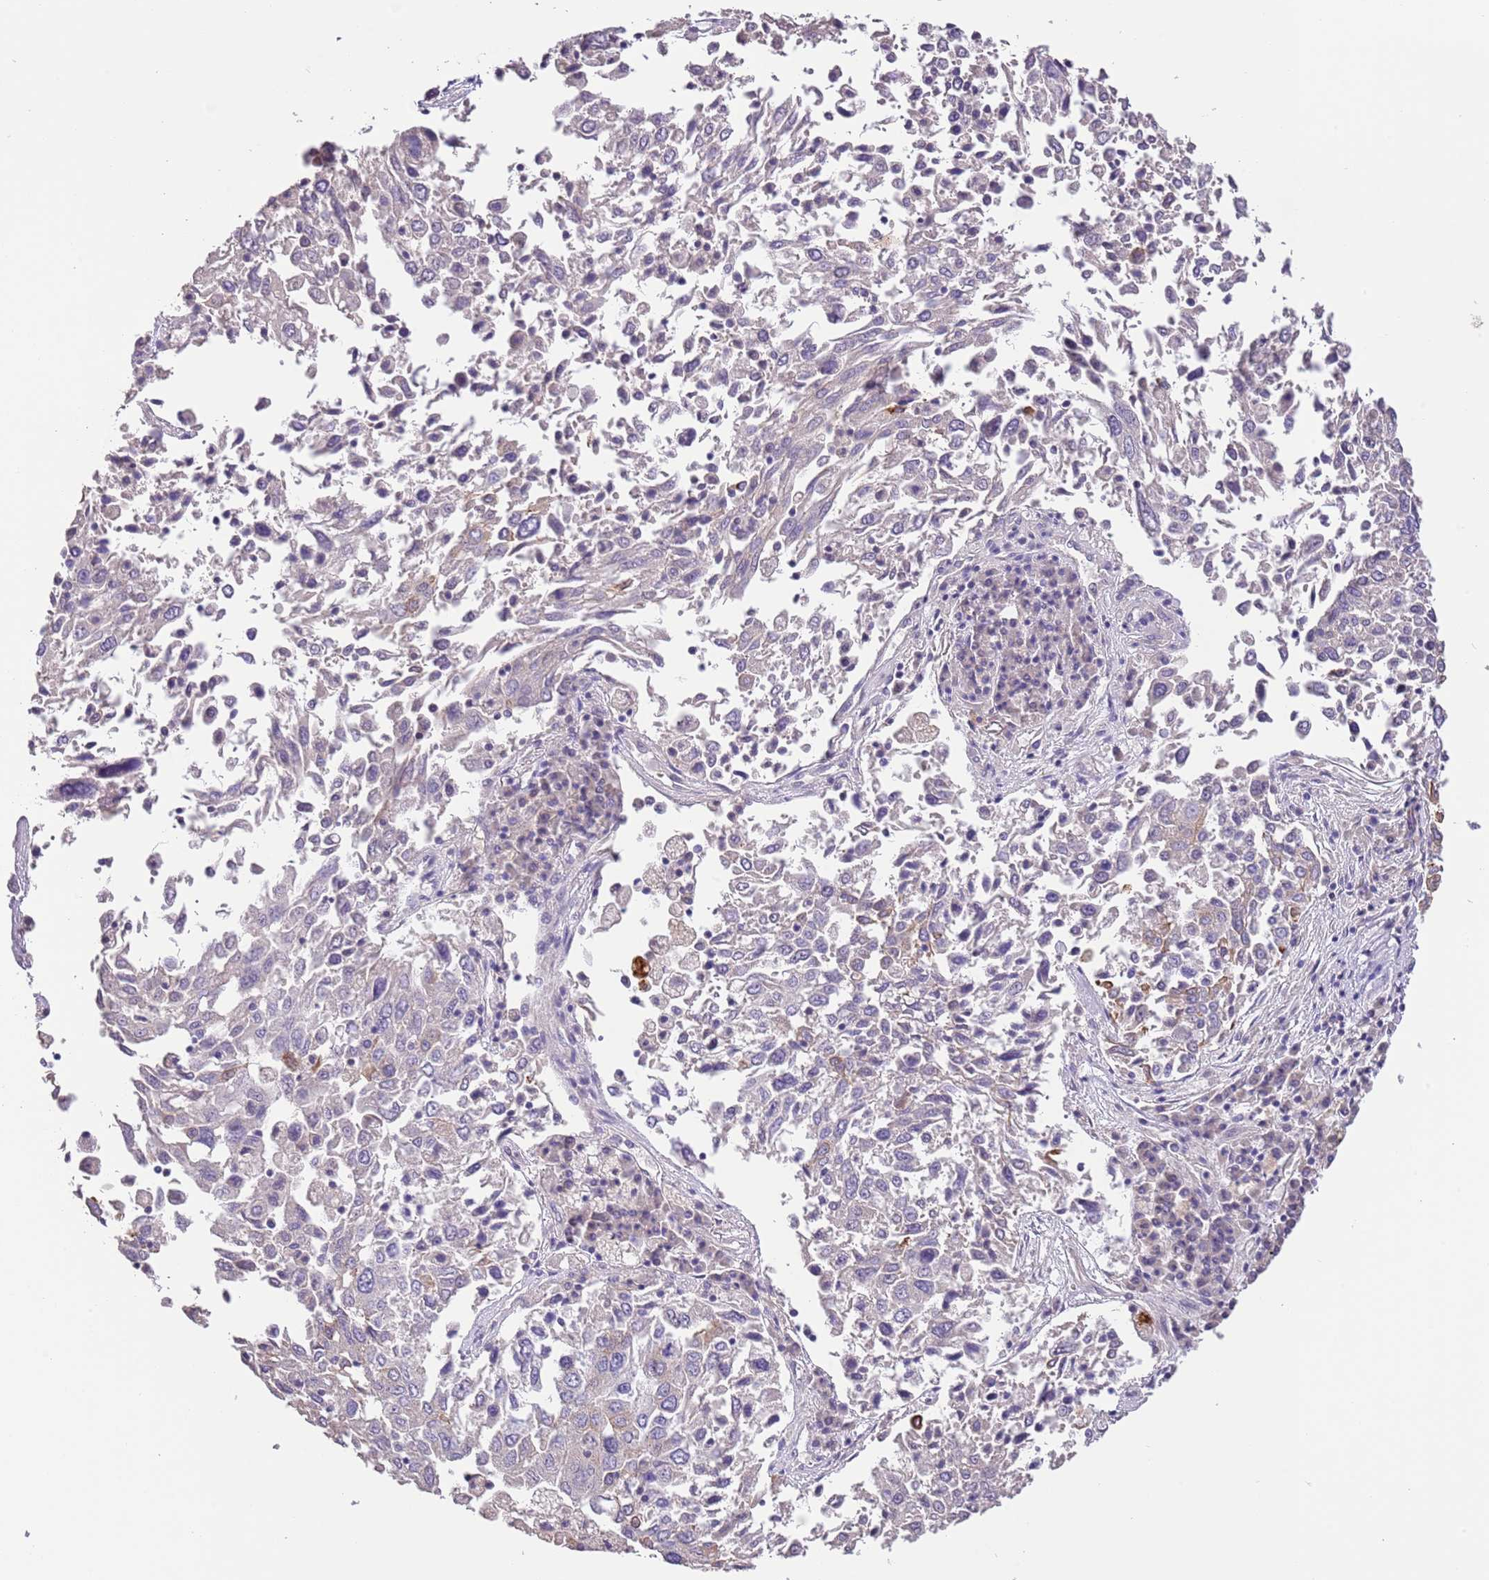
{"staining": {"intensity": "weak", "quantity": "<25%", "location": "cytoplasmic/membranous"}, "tissue": "lung cancer", "cell_type": "Tumor cells", "image_type": "cancer", "snomed": [{"axis": "morphology", "description": "Squamous cell carcinoma, NOS"}, {"axis": "topography", "description": "Lung"}], "caption": "Immunohistochemistry (IHC) of human lung cancer (squamous cell carcinoma) demonstrates no positivity in tumor cells. Nuclei are stained in blue.", "gene": "ZNF658", "patient": {"sex": "male", "age": 65}}